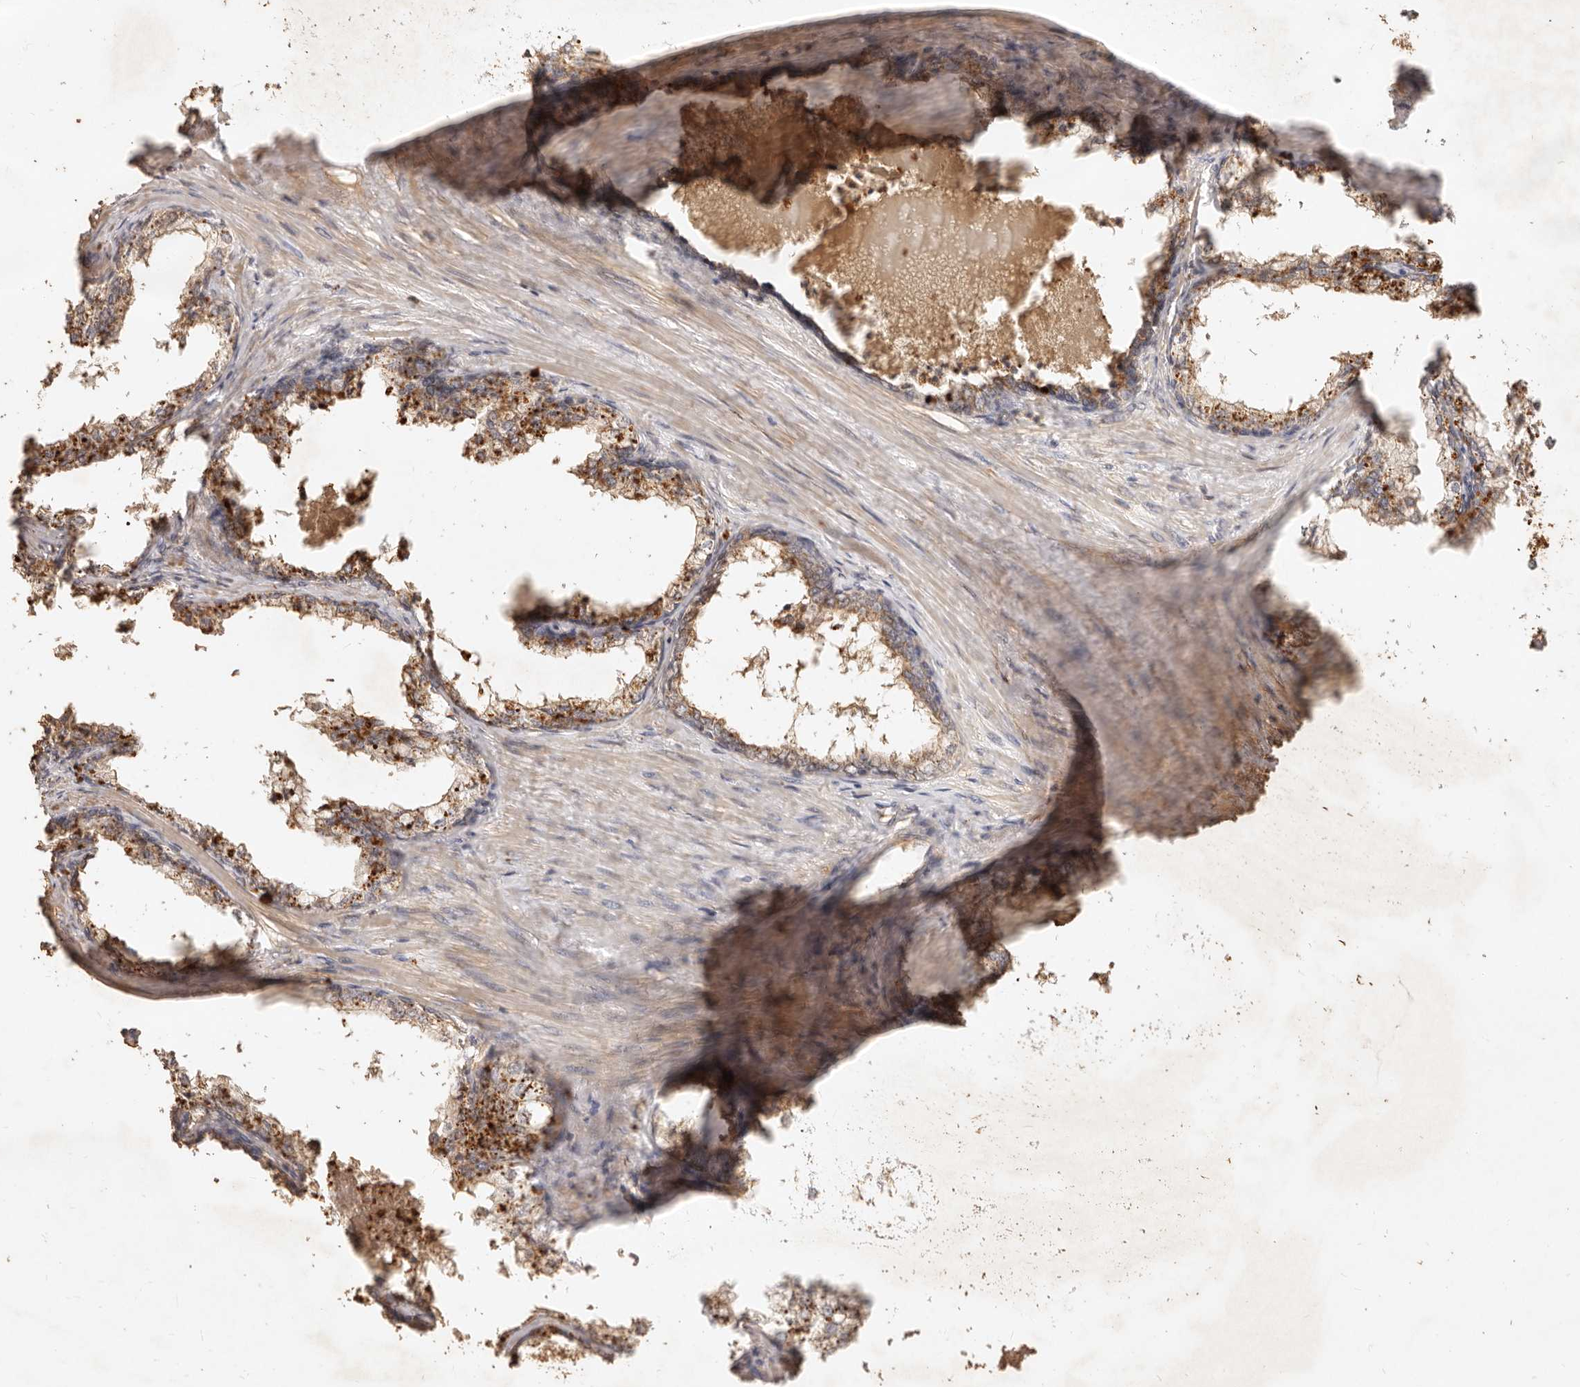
{"staining": {"intensity": "moderate", "quantity": ">75%", "location": "cytoplasmic/membranous"}, "tissue": "prostate cancer", "cell_type": "Tumor cells", "image_type": "cancer", "snomed": [{"axis": "morphology", "description": "Adenocarcinoma, High grade"}, {"axis": "topography", "description": "Prostate"}], "caption": "A brown stain highlights moderate cytoplasmic/membranous staining of a protein in human prostate cancer (adenocarcinoma (high-grade)) tumor cells.", "gene": "FAM180B", "patient": {"sex": "male", "age": 58}}